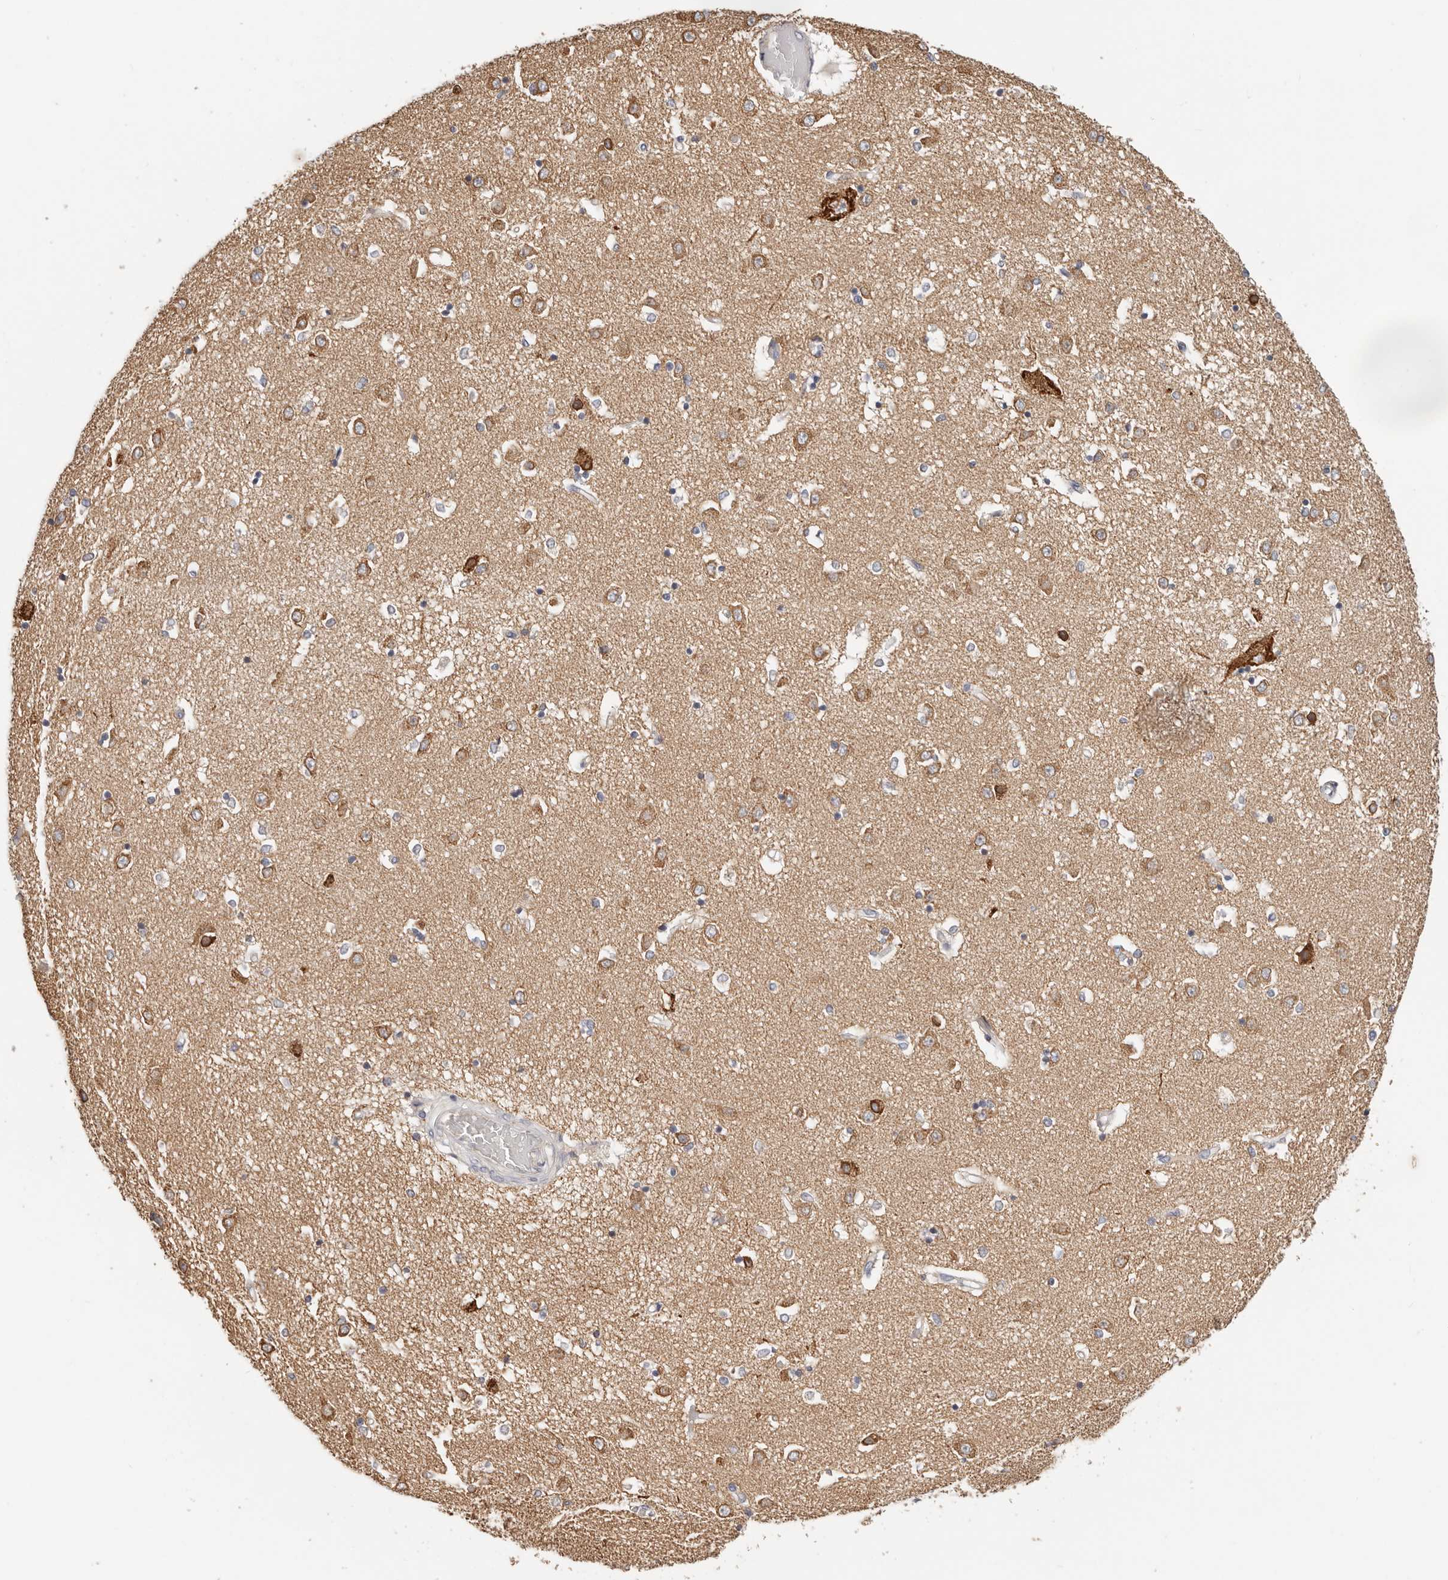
{"staining": {"intensity": "moderate", "quantity": "<25%", "location": "cytoplasmic/membranous"}, "tissue": "caudate", "cell_type": "Glial cells", "image_type": "normal", "snomed": [{"axis": "morphology", "description": "Normal tissue, NOS"}, {"axis": "topography", "description": "Lateral ventricle wall"}], "caption": "Moderate cytoplasmic/membranous expression is seen in approximately <25% of glial cells in normal caudate. The protein is stained brown, and the nuclei are stained in blue (DAB (3,3'-diaminobenzidine) IHC with brightfield microscopy, high magnification).", "gene": "AFDN", "patient": {"sex": "male", "age": 45}}